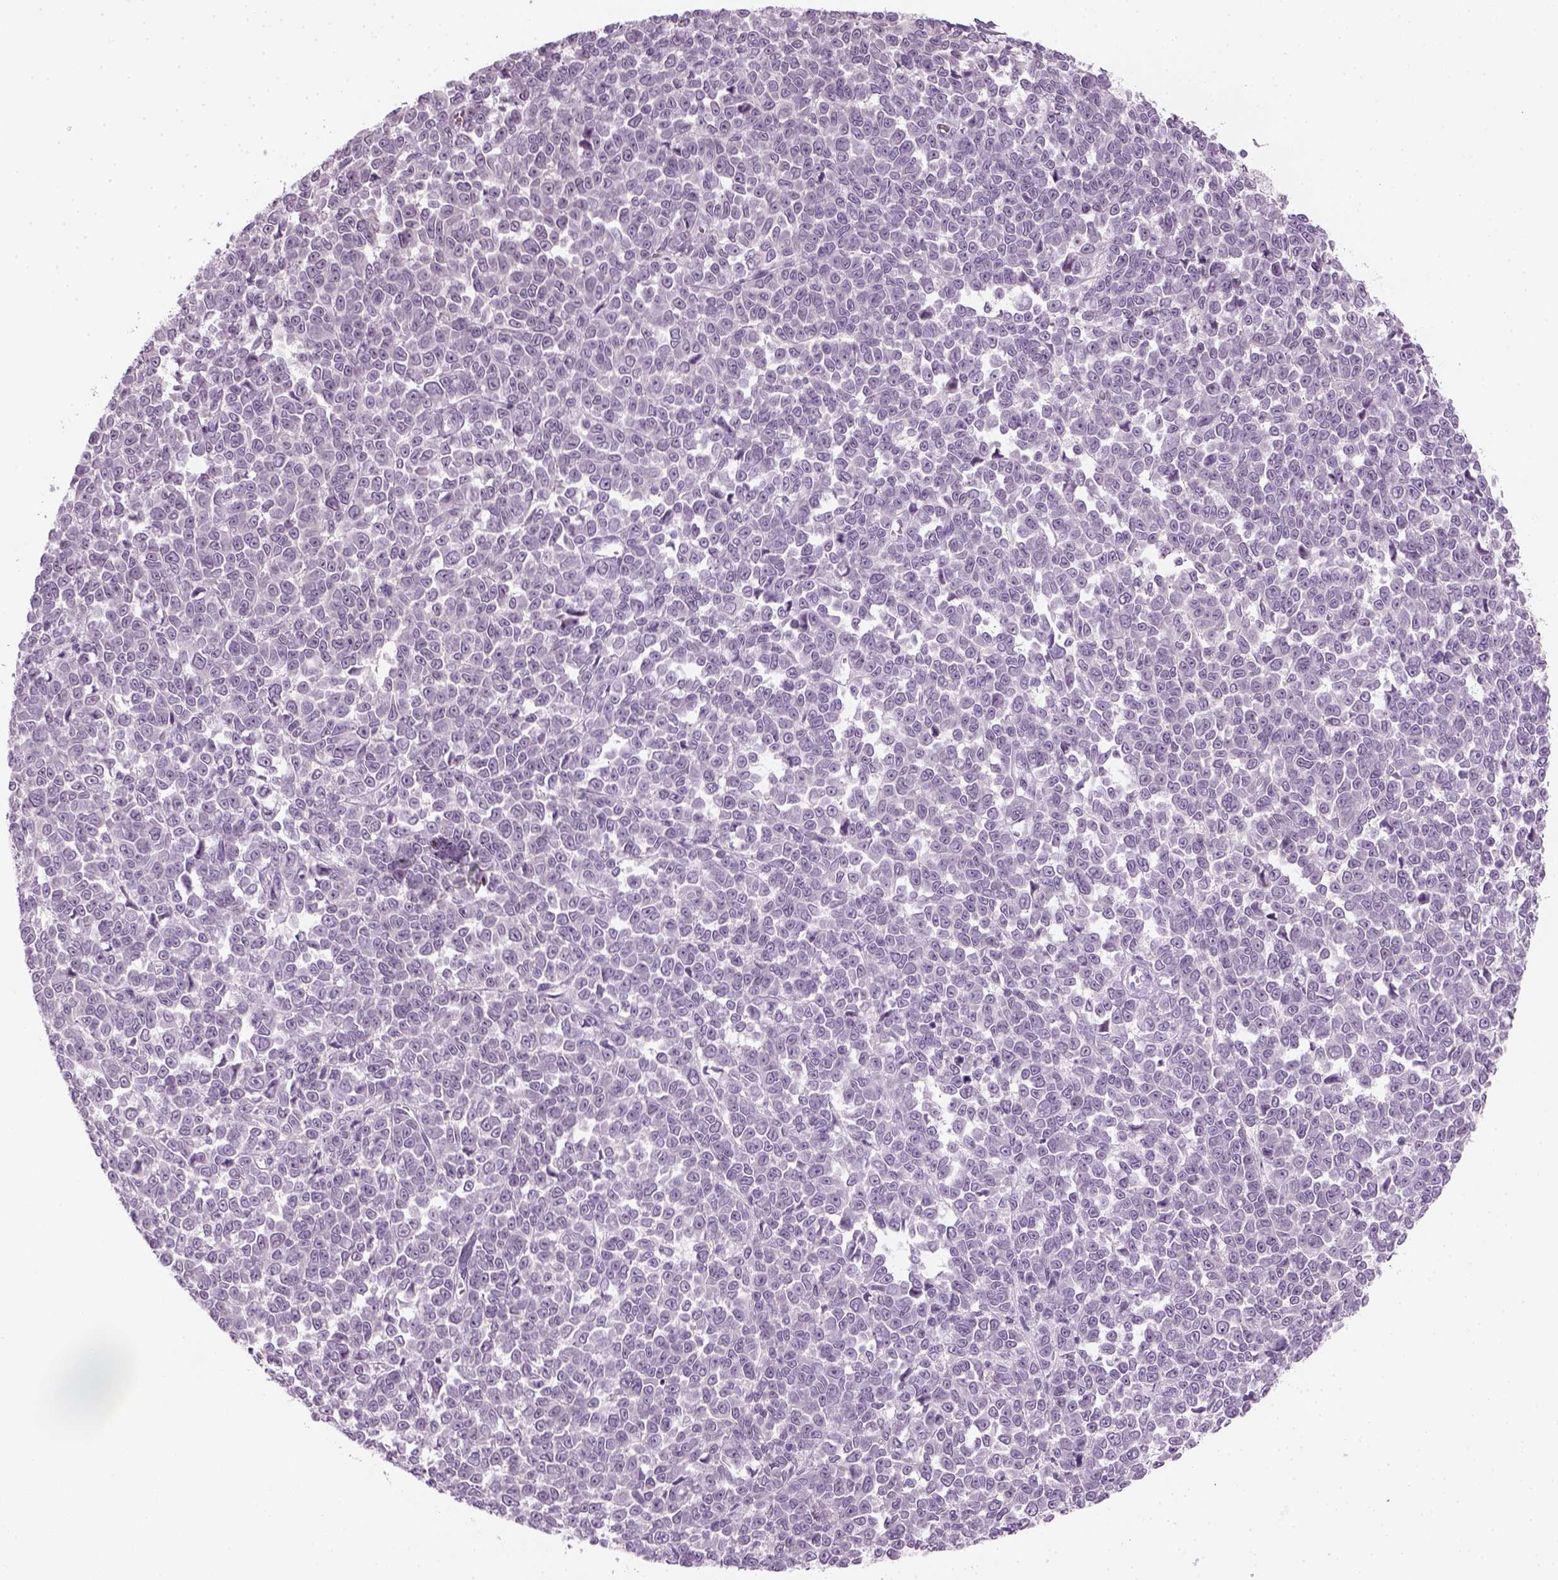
{"staining": {"intensity": "negative", "quantity": "none", "location": "none"}, "tissue": "melanoma", "cell_type": "Tumor cells", "image_type": "cancer", "snomed": [{"axis": "morphology", "description": "Malignant melanoma, NOS"}, {"axis": "topography", "description": "Skin"}], "caption": "An image of human melanoma is negative for staining in tumor cells.", "gene": "KRT75", "patient": {"sex": "female", "age": 95}}